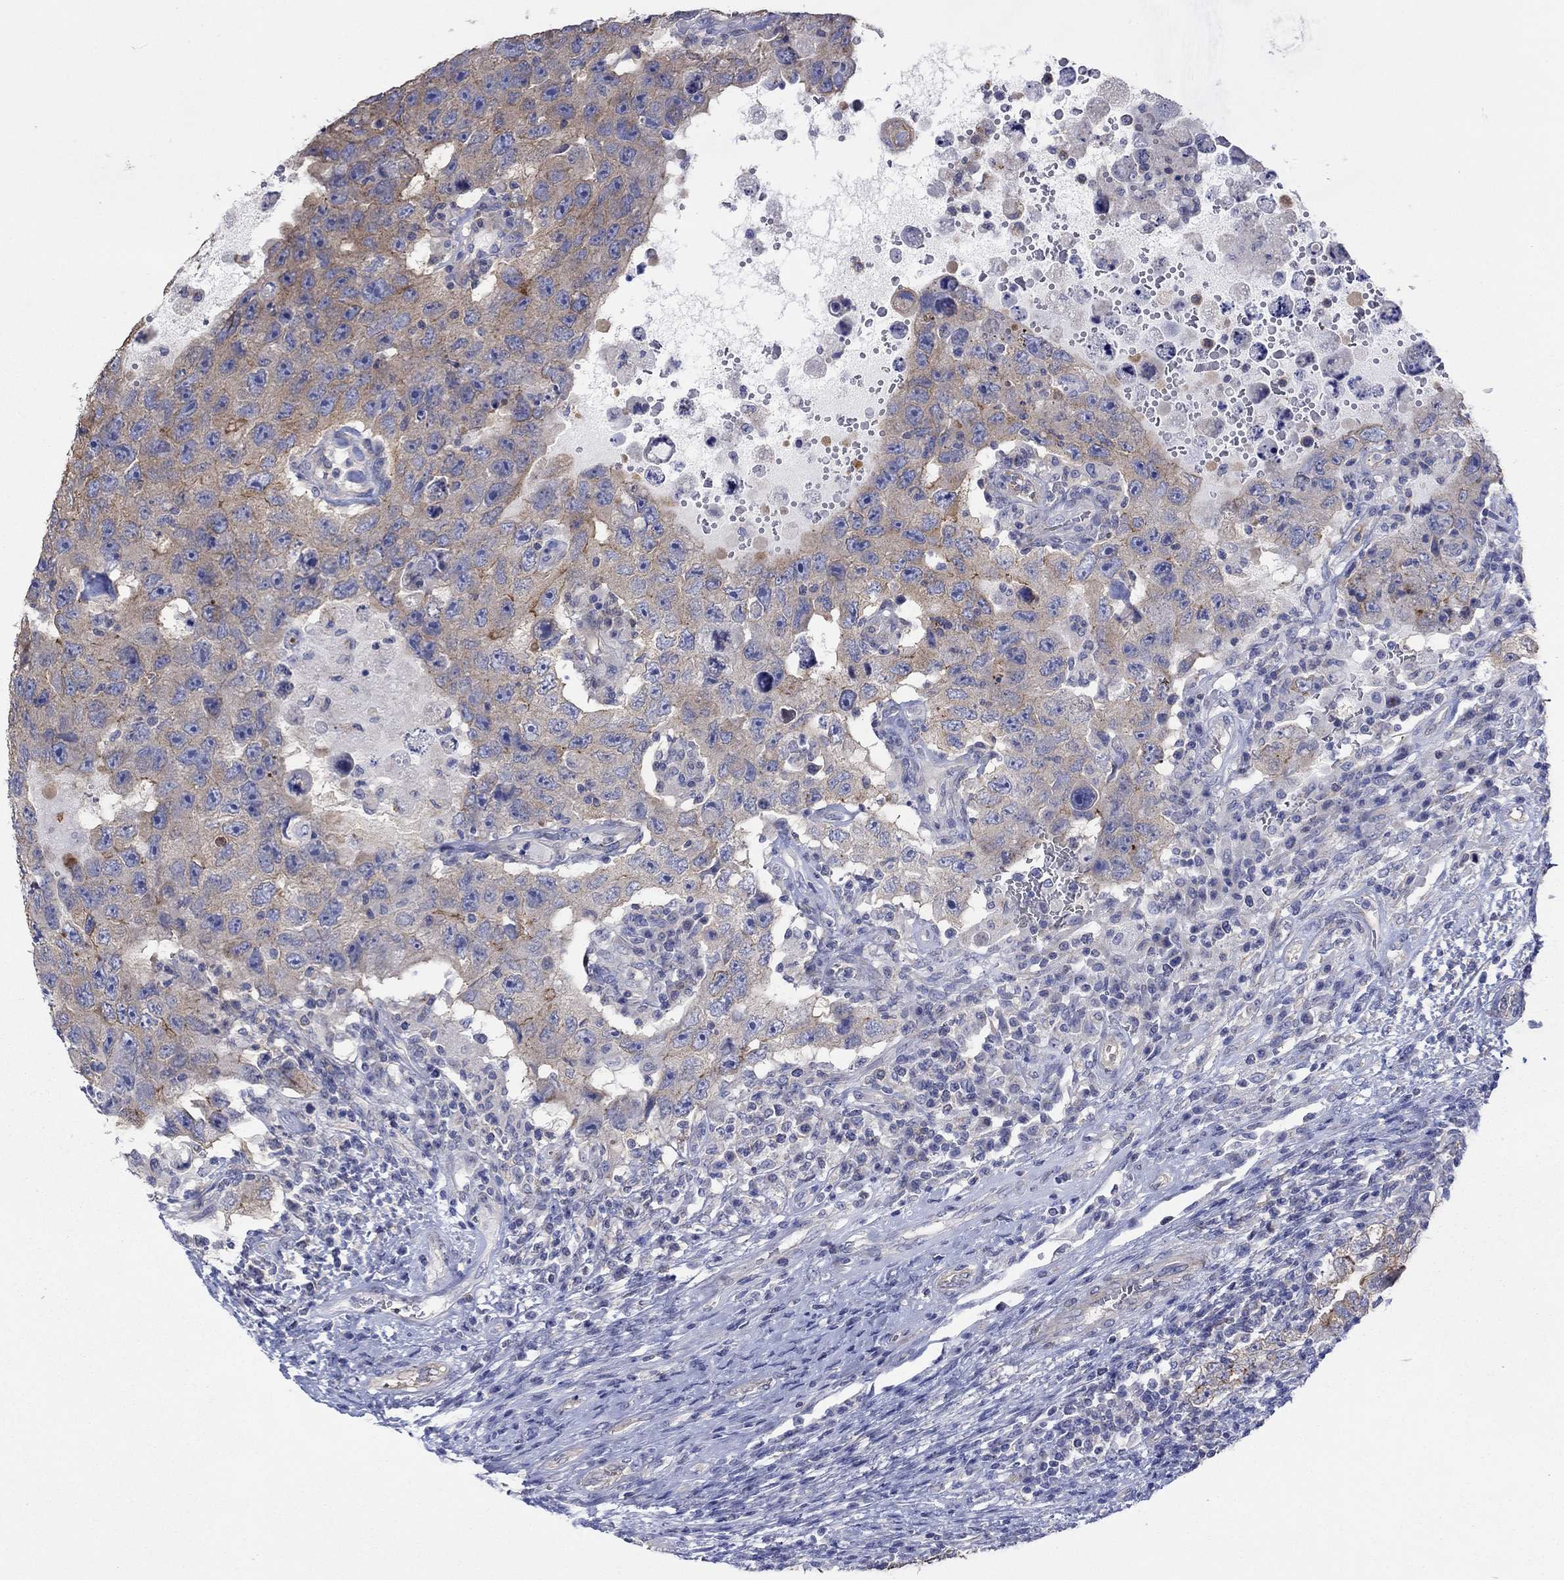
{"staining": {"intensity": "moderate", "quantity": "<25%", "location": "cytoplasmic/membranous"}, "tissue": "testis cancer", "cell_type": "Tumor cells", "image_type": "cancer", "snomed": [{"axis": "morphology", "description": "Carcinoma, Embryonal, NOS"}, {"axis": "topography", "description": "Testis"}], "caption": "Tumor cells show low levels of moderate cytoplasmic/membranous expression in approximately <25% of cells in embryonal carcinoma (testis).", "gene": "TPRN", "patient": {"sex": "male", "age": 26}}